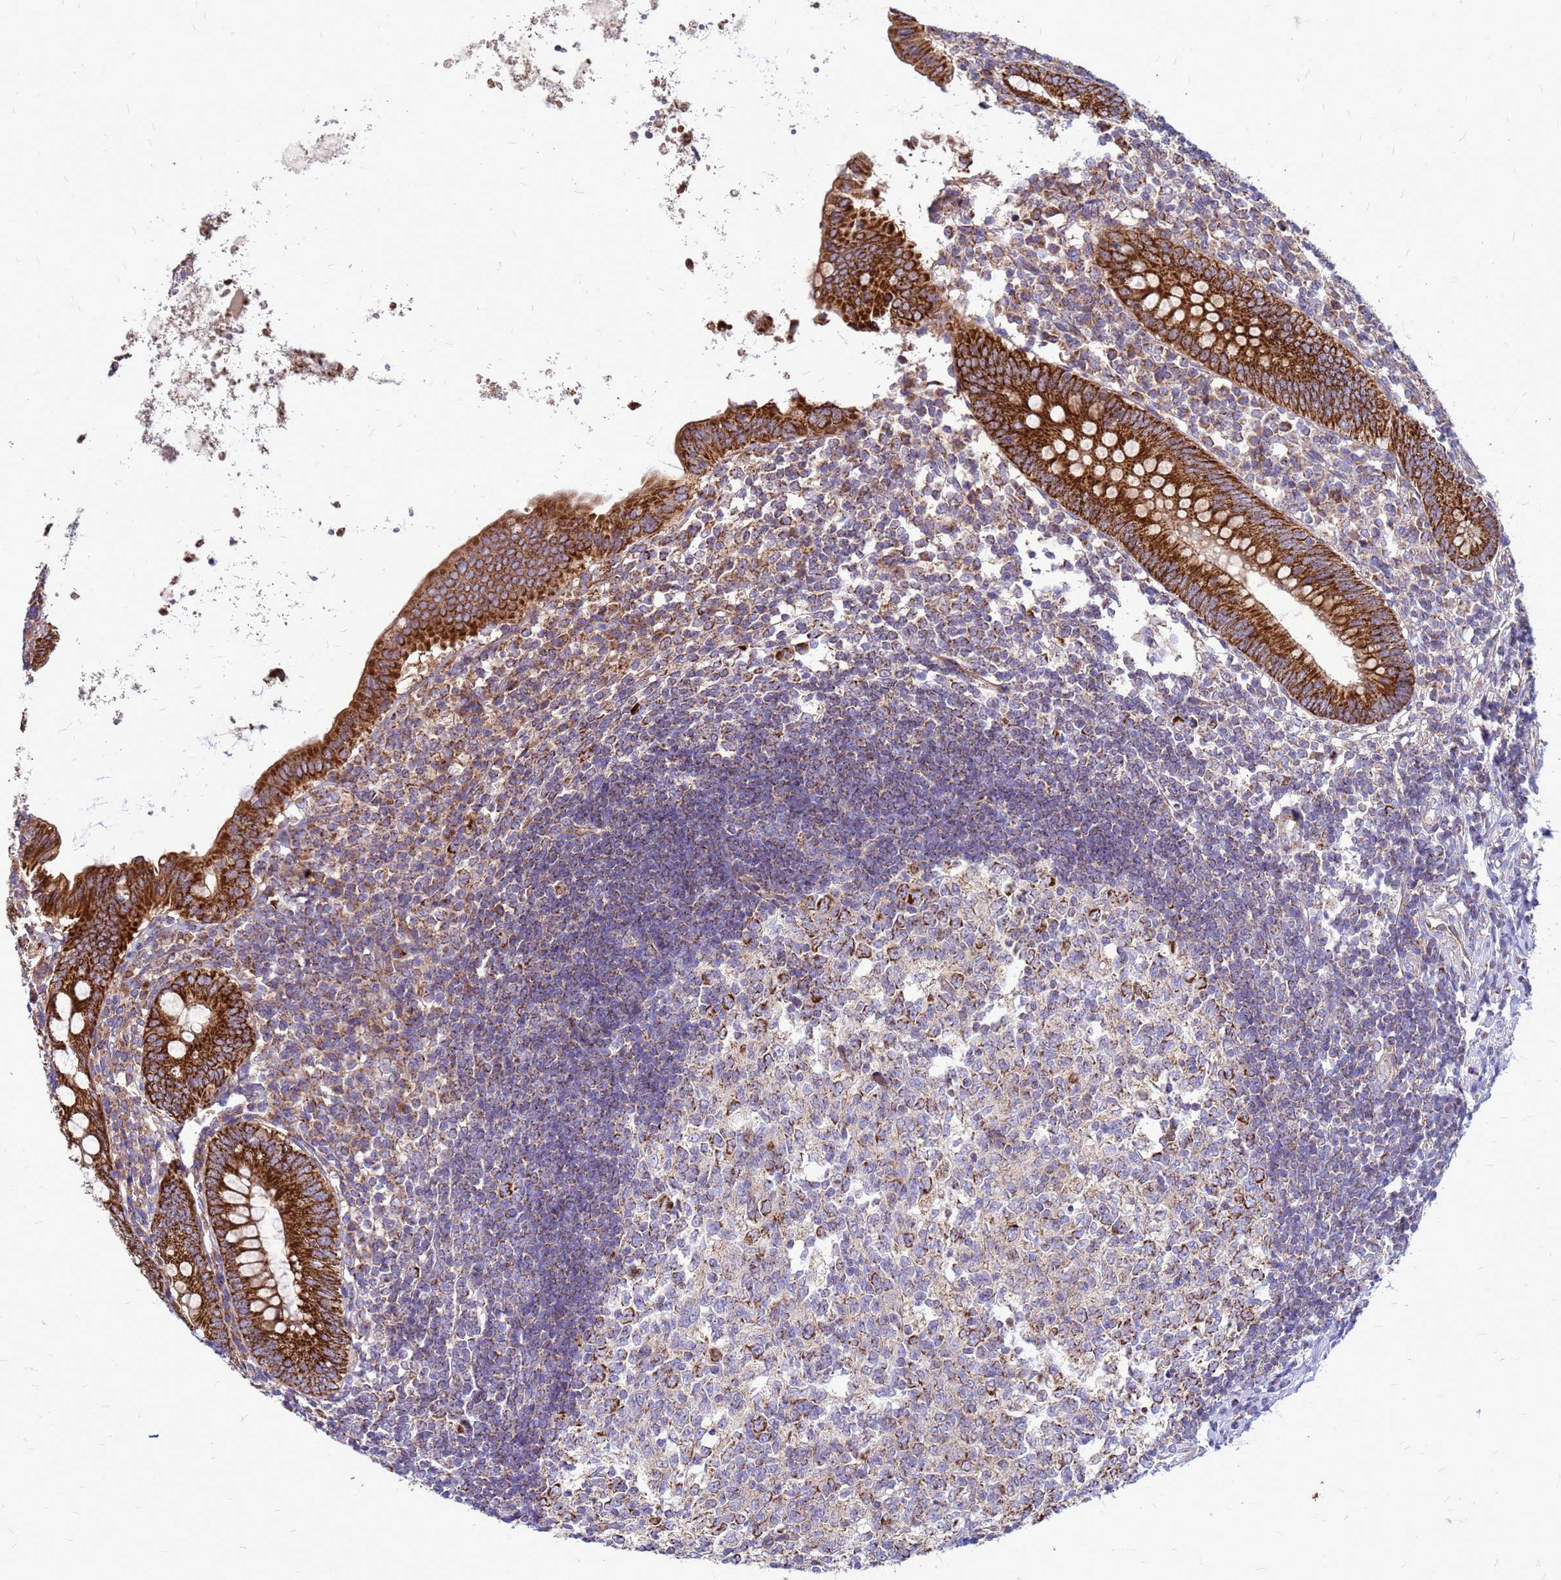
{"staining": {"intensity": "strong", "quantity": ">75%", "location": "cytoplasmic/membranous"}, "tissue": "appendix", "cell_type": "Glandular cells", "image_type": "normal", "snomed": [{"axis": "morphology", "description": "Normal tissue, NOS"}, {"axis": "topography", "description": "Appendix"}], "caption": "Strong cytoplasmic/membranous protein expression is seen in about >75% of glandular cells in appendix.", "gene": "FSTL4", "patient": {"sex": "female", "age": 54}}